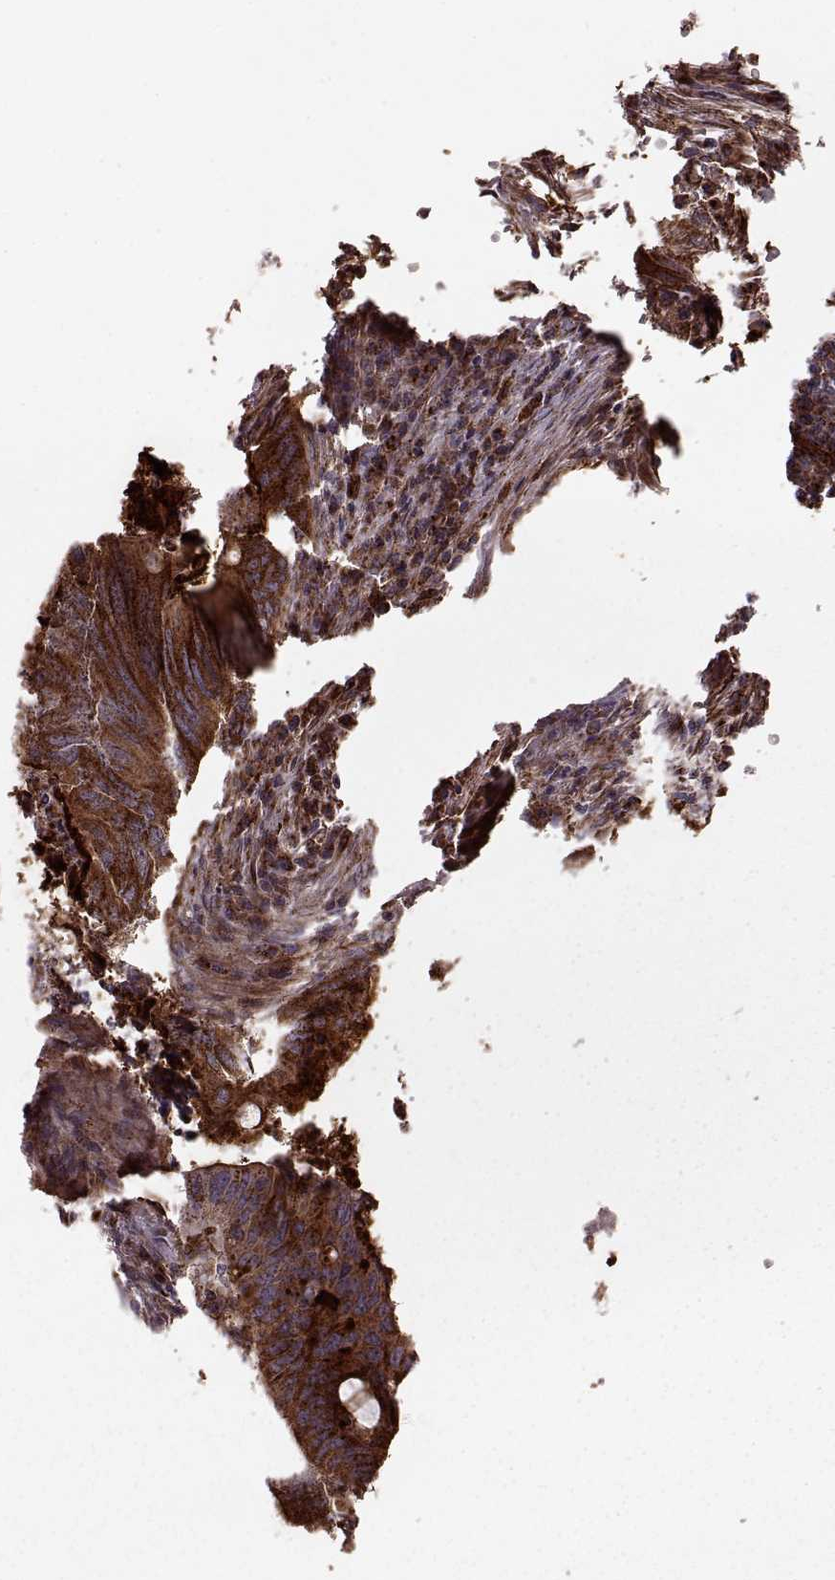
{"staining": {"intensity": "strong", "quantity": ">75%", "location": "cytoplasmic/membranous"}, "tissue": "colorectal cancer", "cell_type": "Tumor cells", "image_type": "cancer", "snomed": [{"axis": "morphology", "description": "Adenocarcinoma, NOS"}, {"axis": "topography", "description": "Colon"}], "caption": "A brown stain highlights strong cytoplasmic/membranous staining of a protein in human colorectal cancer tumor cells.", "gene": "FXN", "patient": {"sex": "female", "age": 74}}